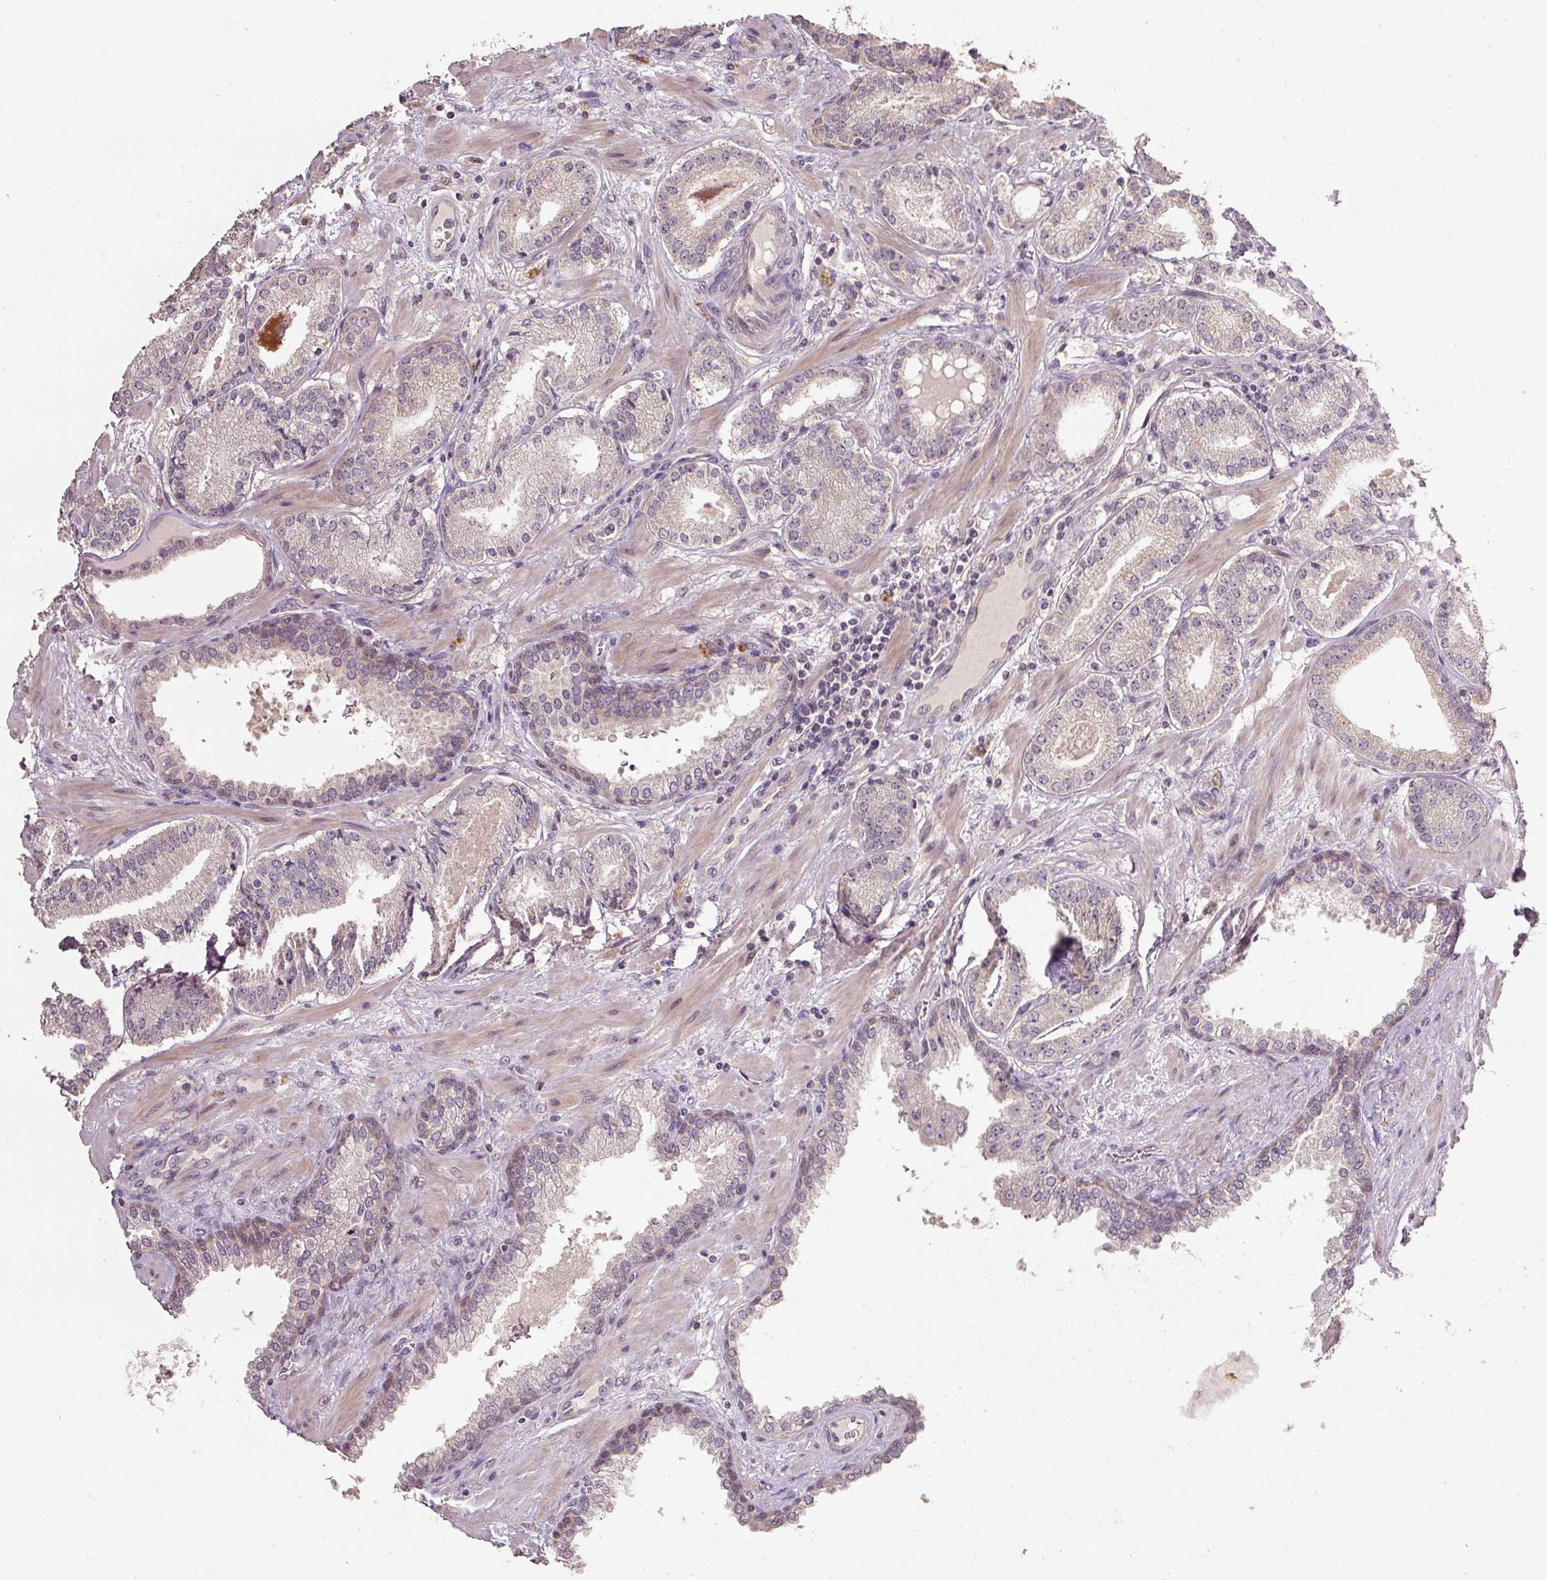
{"staining": {"intensity": "negative", "quantity": "none", "location": "none"}, "tissue": "prostate cancer", "cell_type": "Tumor cells", "image_type": "cancer", "snomed": [{"axis": "morphology", "description": "Adenocarcinoma, High grade"}, {"axis": "topography", "description": "Prostate"}], "caption": "This micrograph is of adenocarcinoma (high-grade) (prostate) stained with immunohistochemistry (IHC) to label a protein in brown with the nuclei are counter-stained blue. There is no expression in tumor cells.", "gene": "CFAP65", "patient": {"sex": "male", "age": 63}}